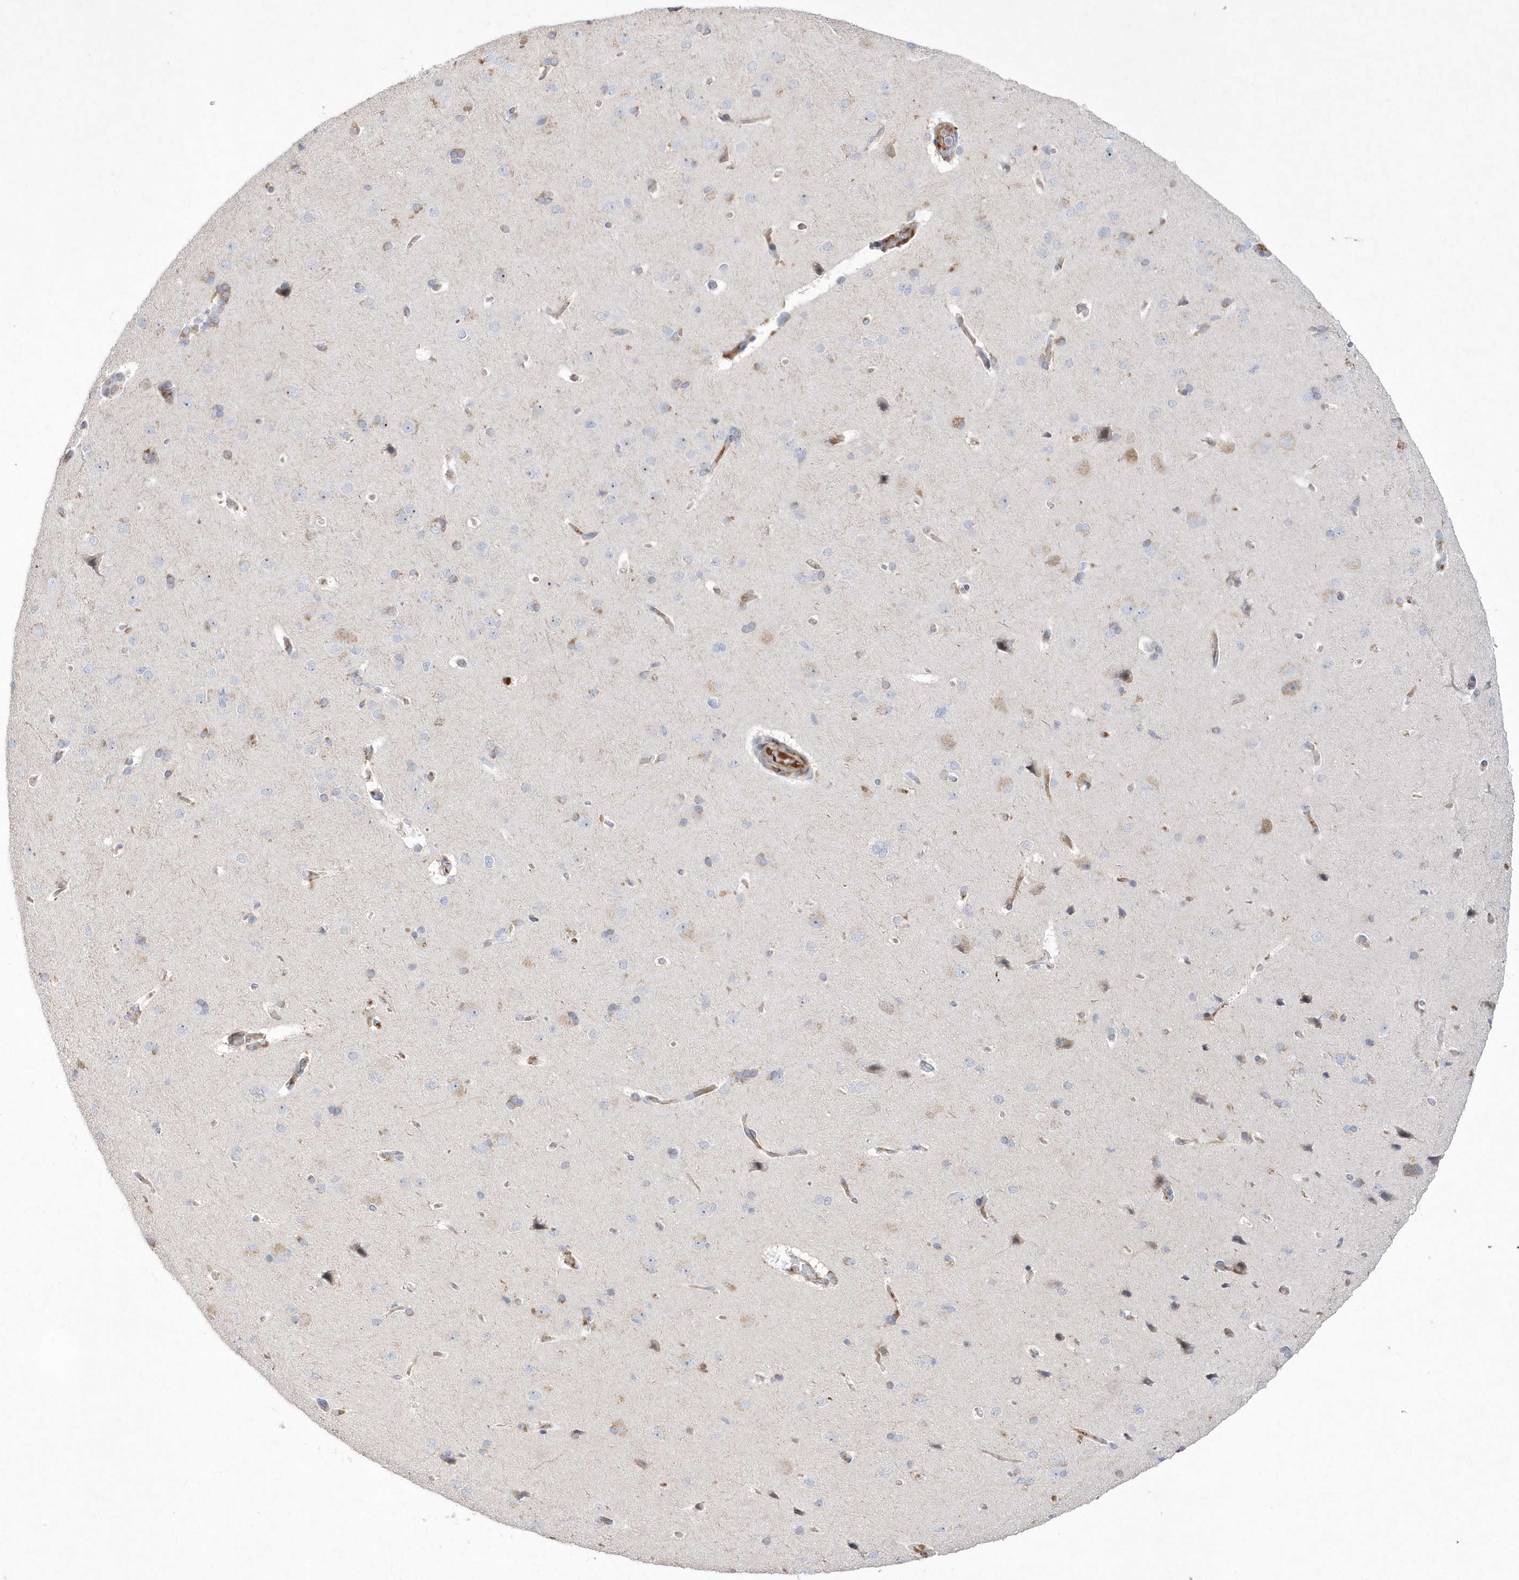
{"staining": {"intensity": "moderate", "quantity": "25%-75%", "location": "cytoplasmic/membranous"}, "tissue": "cerebral cortex", "cell_type": "Endothelial cells", "image_type": "normal", "snomed": [{"axis": "morphology", "description": "Normal tissue, NOS"}, {"axis": "topography", "description": "Cerebral cortex"}], "caption": "Immunohistochemical staining of normal human cerebral cortex displays moderate cytoplasmic/membranous protein positivity in about 25%-75% of endothelial cells. The protein is shown in brown color, while the nuclei are stained blue.", "gene": "TMEM132B", "patient": {"sex": "male", "age": 62}}